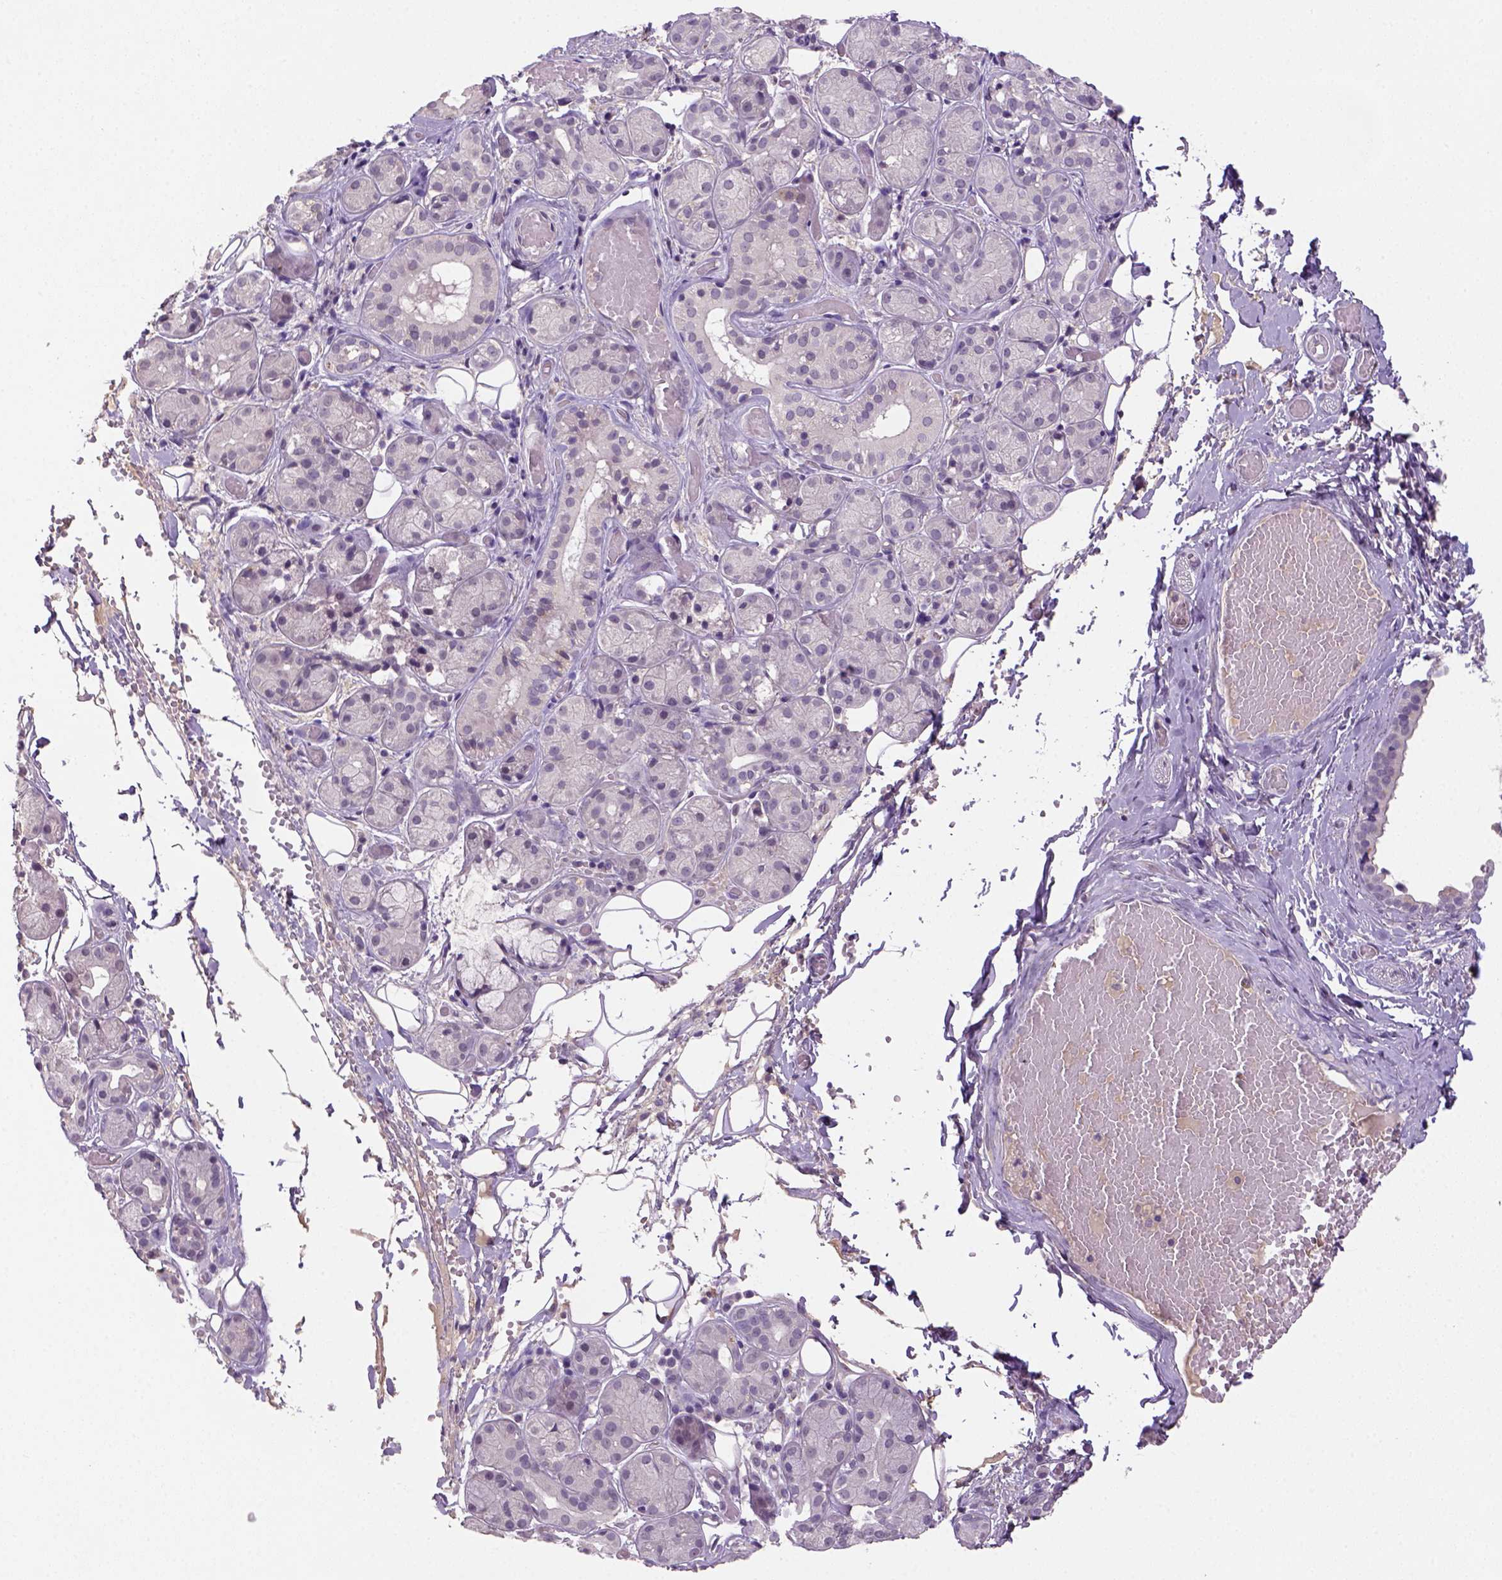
{"staining": {"intensity": "negative", "quantity": "none", "location": "none"}, "tissue": "salivary gland", "cell_type": "Glandular cells", "image_type": "normal", "snomed": [{"axis": "morphology", "description": "Normal tissue, NOS"}, {"axis": "topography", "description": "Salivary gland"}, {"axis": "topography", "description": "Peripheral nerve tissue"}], "caption": "The micrograph reveals no staining of glandular cells in normal salivary gland.", "gene": "NLGN2", "patient": {"sex": "male", "age": 71}}